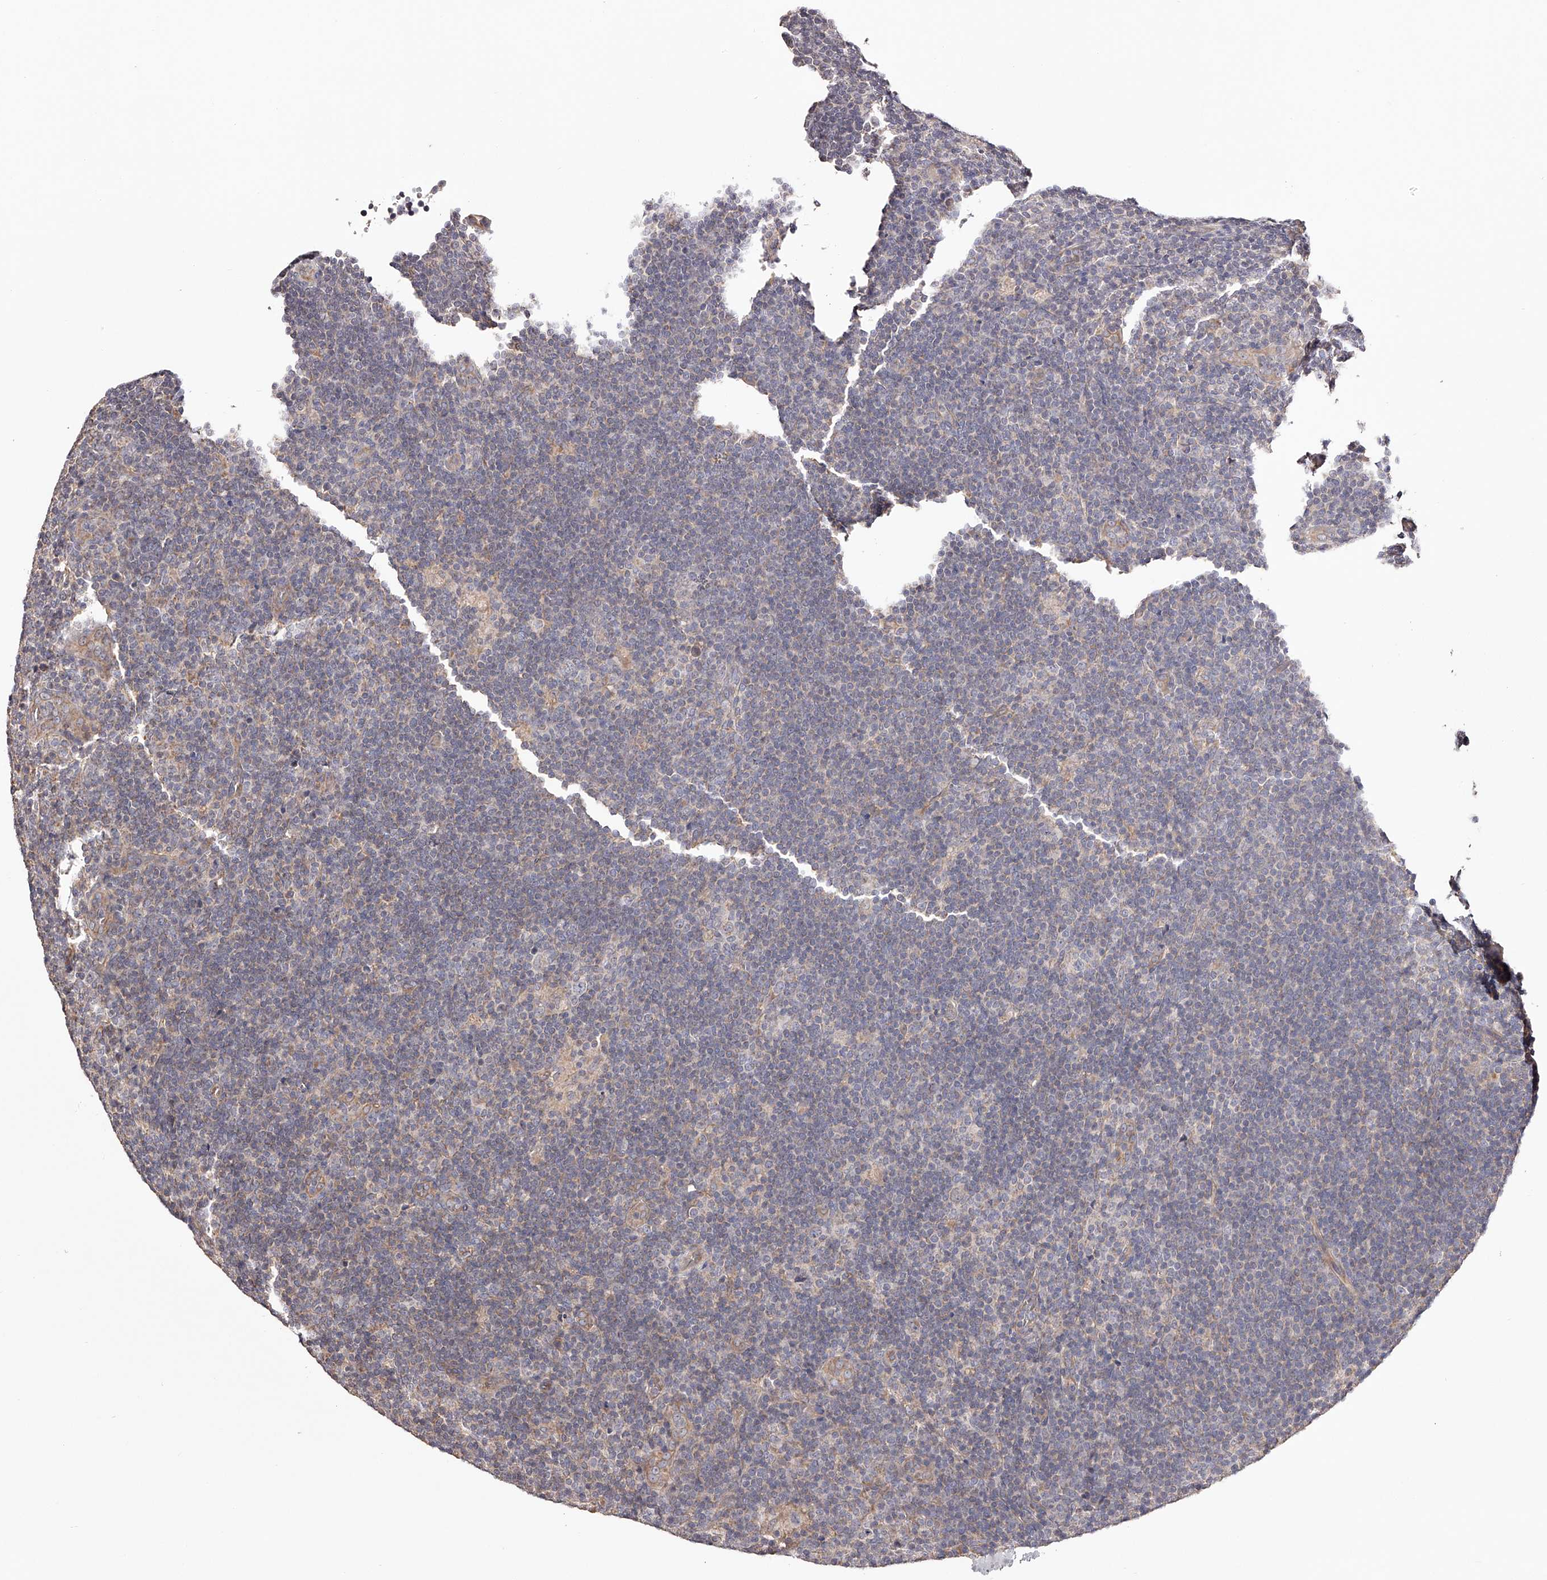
{"staining": {"intensity": "negative", "quantity": "none", "location": "none"}, "tissue": "lymphoma", "cell_type": "Tumor cells", "image_type": "cancer", "snomed": [{"axis": "morphology", "description": "Hodgkin's disease, NOS"}, {"axis": "topography", "description": "Lymph node"}], "caption": "A high-resolution photomicrograph shows immunohistochemistry staining of Hodgkin's disease, which exhibits no significant positivity in tumor cells. Brightfield microscopy of immunohistochemistry (IHC) stained with DAB (brown) and hematoxylin (blue), captured at high magnification.", "gene": "USP21", "patient": {"sex": "female", "age": 57}}